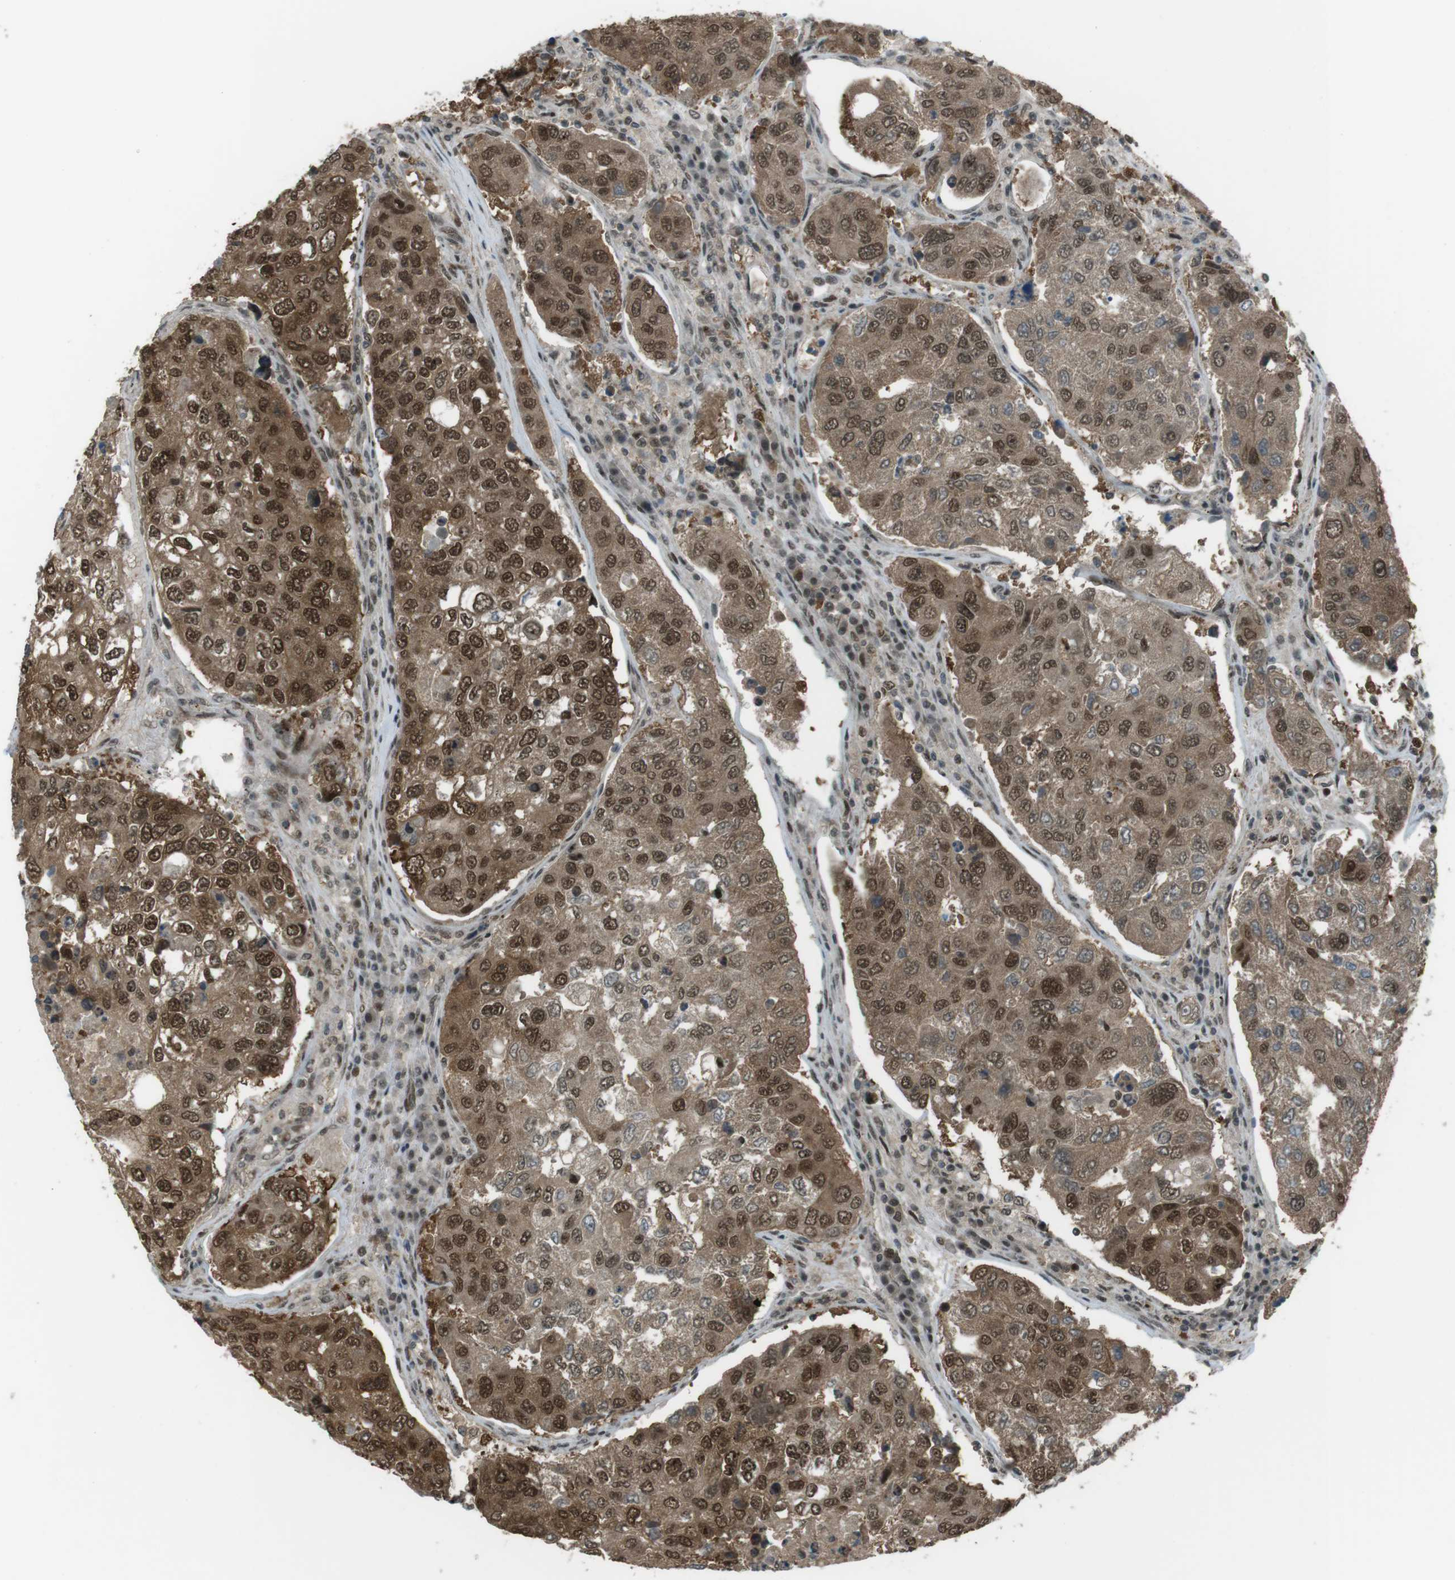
{"staining": {"intensity": "strong", "quantity": ">75%", "location": "cytoplasmic/membranous,nuclear"}, "tissue": "urothelial cancer", "cell_type": "Tumor cells", "image_type": "cancer", "snomed": [{"axis": "morphology", "description": "Urothelial carcinoma, High grade"}, {"axis": "topography", "description": "Lymph node"}, {"axis": "topography", "description": "Urinary bladder"}], "caption": "Urothelial carcinoma (high-grade) stained with immunohistochemistry (IHC) exhibits strong cytoplasmic/membranous and nuclear staining in approximately >75% of tumor cells.", "gene": "SLITRK5", "patient": {"sex": "male", "age": 51}}